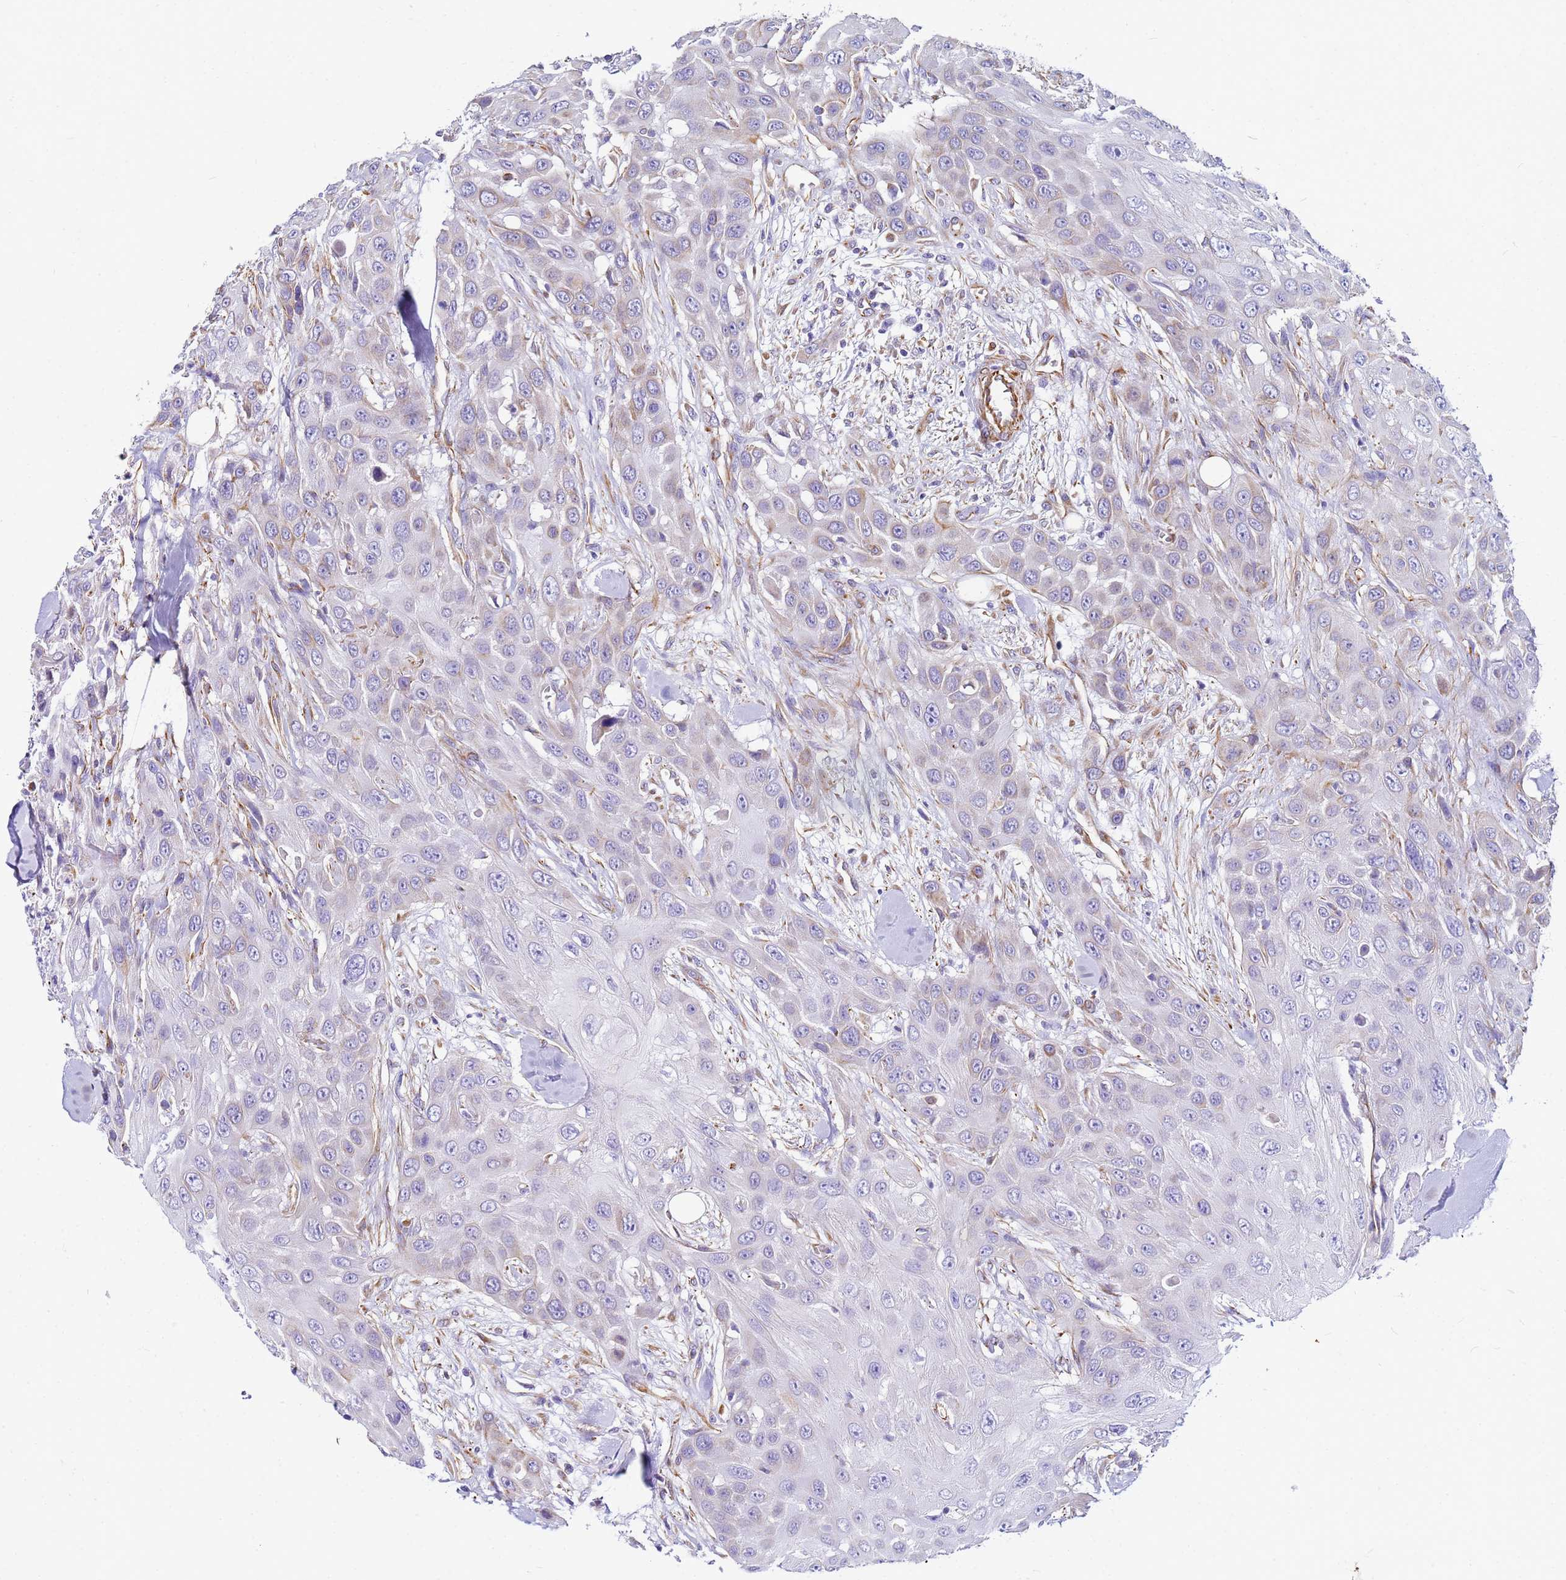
{"staining": {"intensity": "weak", "quantity": "<25%", "location": "cytoplasmic/membranous"}, "tissue": "head and neck cancer", "cell_type": "Tumor cells", "image_type": "cancer", "snomed": [{"axis": "morphology", "description": "Squamous cell carcinoma, NOS"}, {"axis": "topography", "description": "Head-Neck"}], "caption": "An IHC image of head and neck squamous cell carcinoma is shown. There is no staining in tumor cells of head and neck squamous cell carcinoma.", "gene": "UBXN2B", "patient": {"sex": "male", "age": 81}}